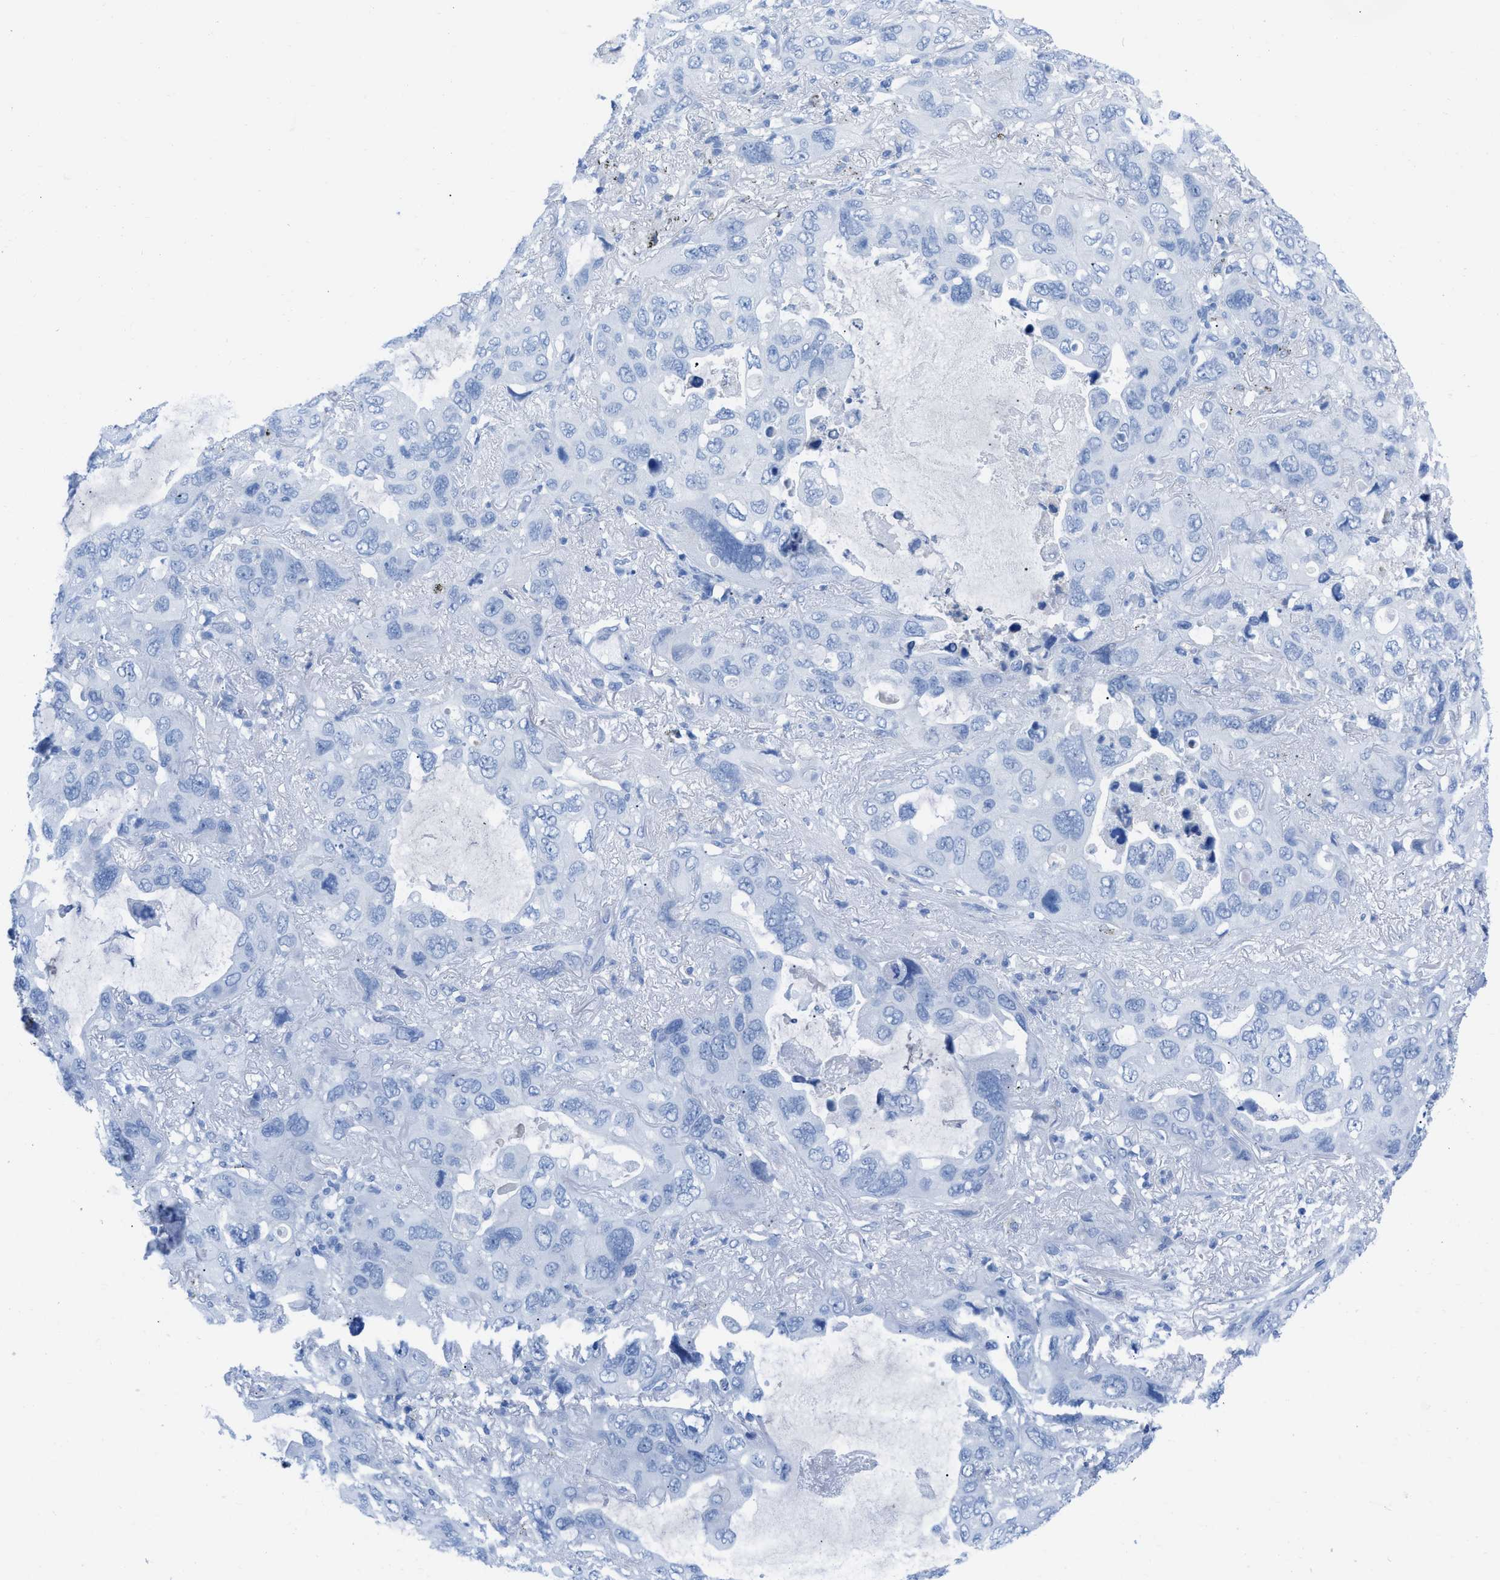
{"staining": {"intensity": "negative", "quantity": "none", "location": "none"}, "tissue": "lung cancer", "cell_type": "Tumor cells", "image_type": "cancer", "snomed": [{"axis": "morphology", "description": "Squamous cell carcinoma, NOS"}, {"axis": "topography", "description": "Lung"}], "caption": "High power microscopy micrograph of an immunohistochemistry (IHC) photomicrograph of lung cancer (squamous cell carcinoma), revealing no significant staining in tumor cells.", "gene": "TCL1A", "patient": {"sex": "female", "age": 73}}